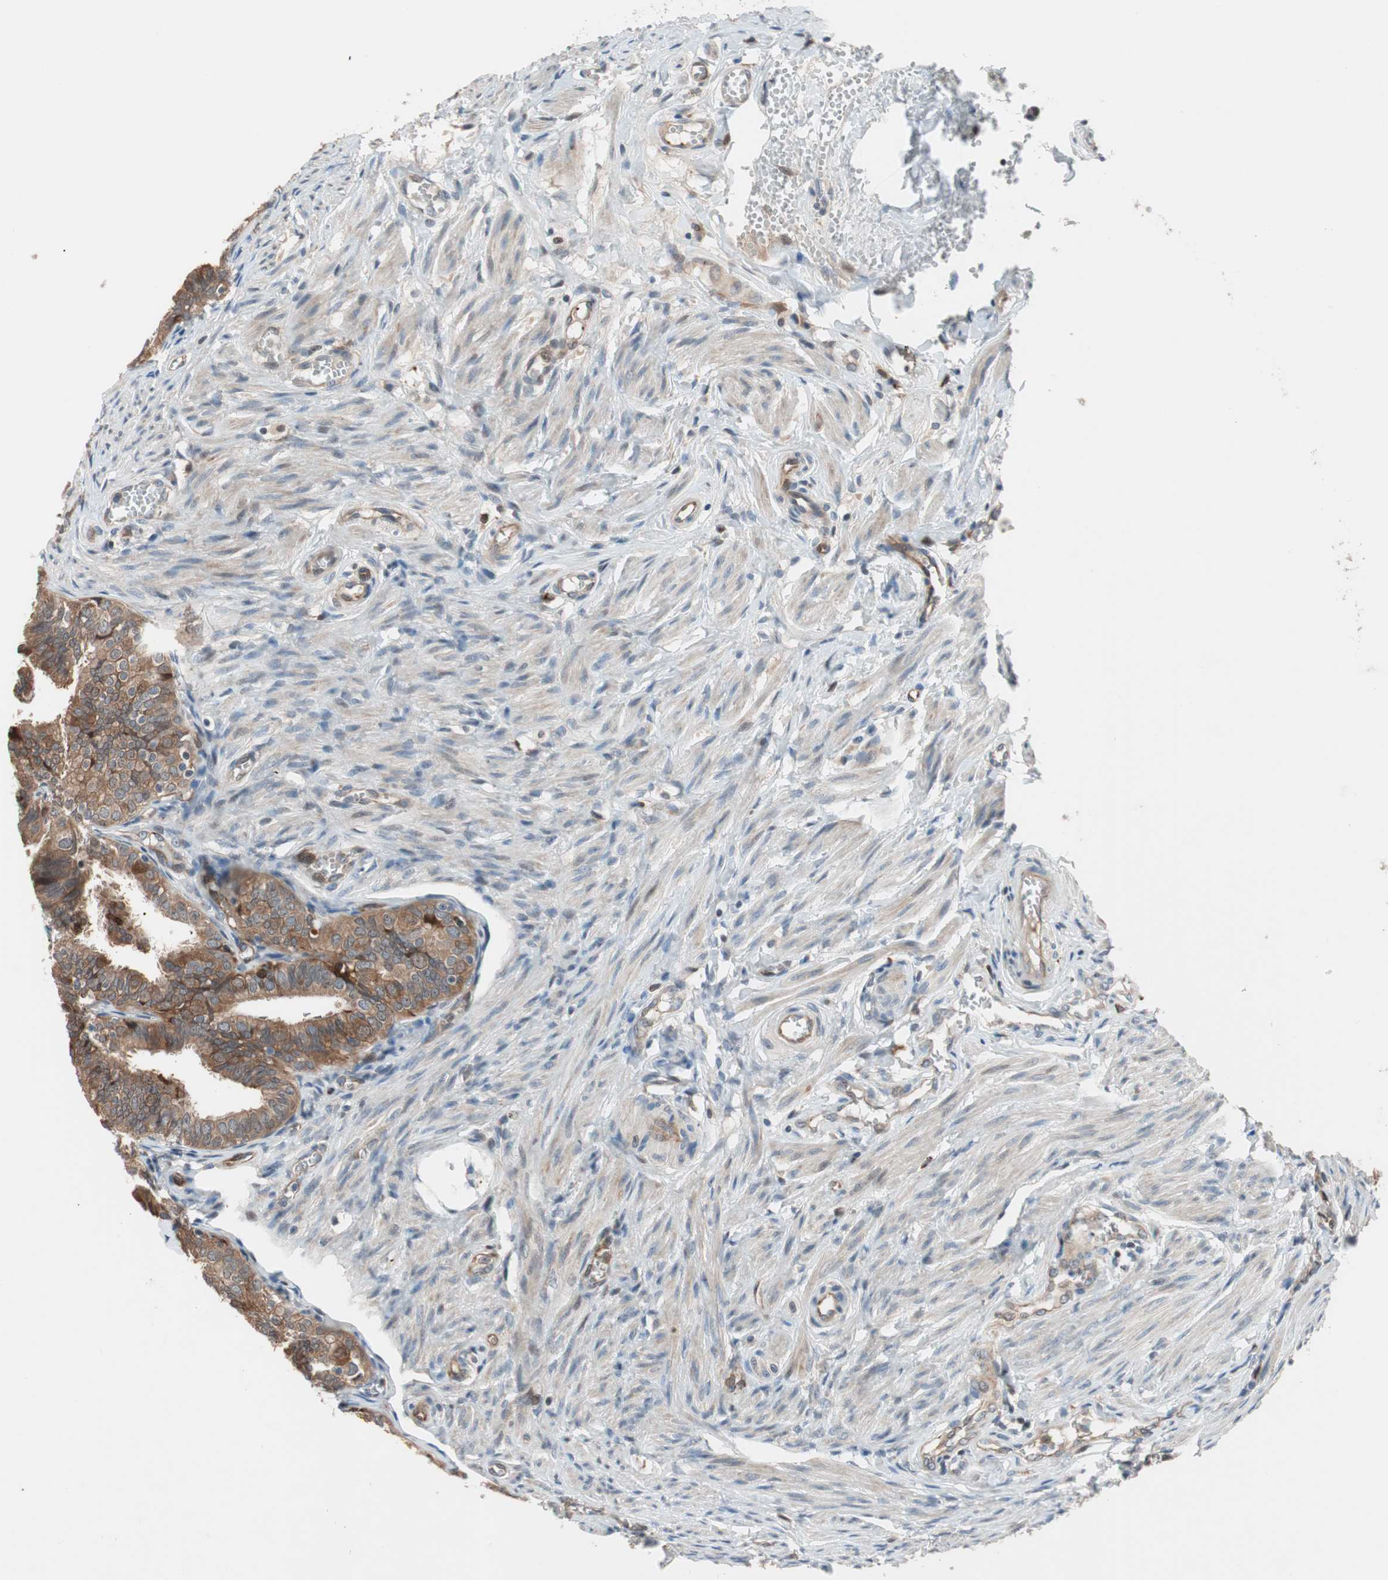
{"staining": {"intensity": "moderate", "quantity": "25%-75%", "location": "cytoplasmic/membranous,nuclear"}, "tissue": "fallopian tube", "cell_type": "Glandular cells", "image_type": "normal", "snomed": [{"axis": "morphology", "description": "Normal tissue, NOS"}, {"axis": "topography", "description": "Fallopian tube"}], "caption": "Protein expression analysis of unremarkable fallopian tube demonstrates moderate cytoplasmic/membranous,nuclear expression in about 25%-75% of glandular cells.", "gene": "P3R3URF", "patient": {"sex": "female", "age": 46}}